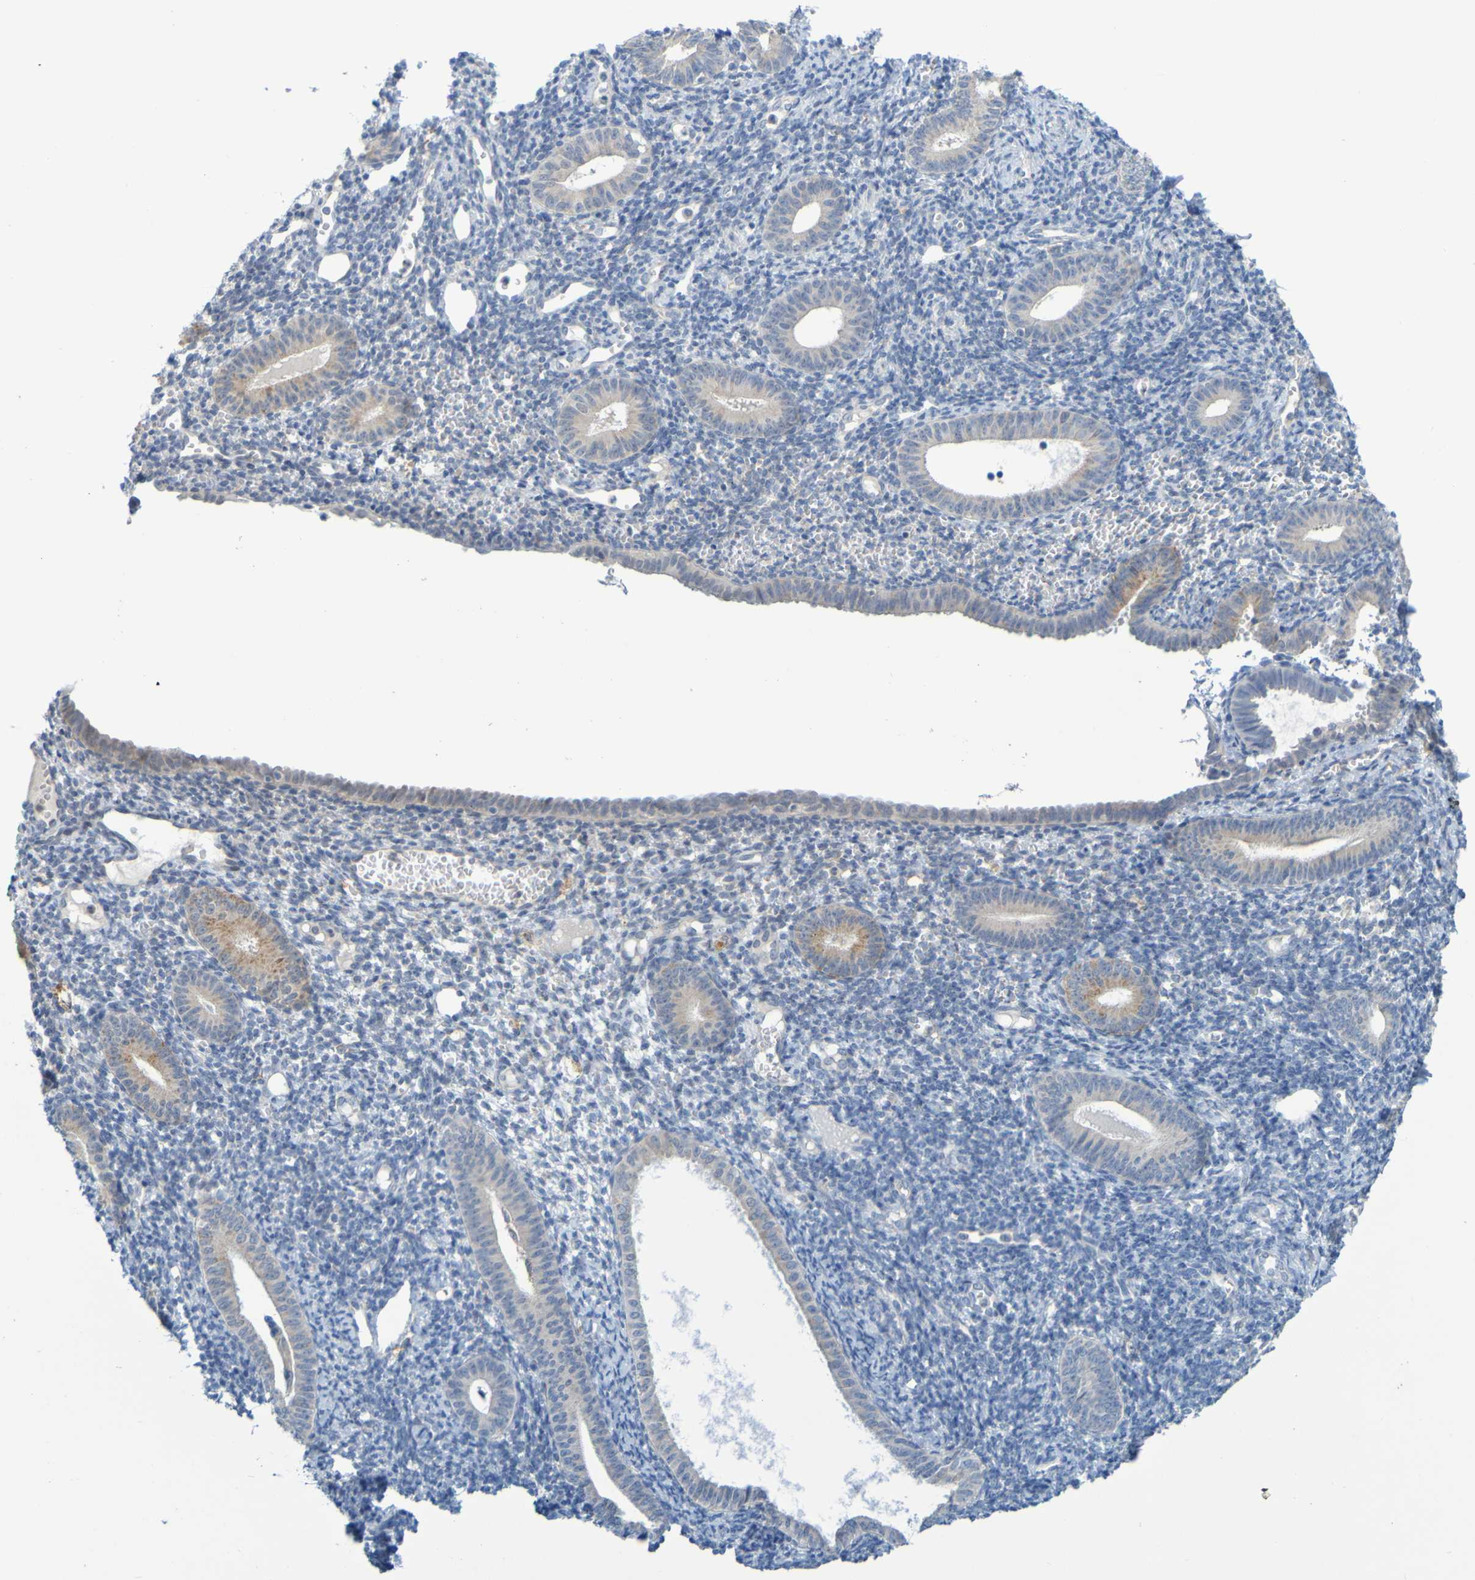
{"staining": {"intensity": "negative", "quantity": "none", "location": "none"}, "tissue": "endometrium", "cell_type": "Cells in endometrial stroma", "image_type": "normal", "snomed": [{"axis": "morphology", "description": "Normal tissue, NOS"}, {"axis": "topography", "description": "Endometrium"}], "caption": "The histopathology image displays no significant positivity in cells in endometrial stroma of endometrium. (Brightfield microscopy of DAB (3,3'-diaminobenzidine) immunohistochemistry at high magnification).", "gene": "LILRB5", "patient": {"sex": "female", "age": 50}}